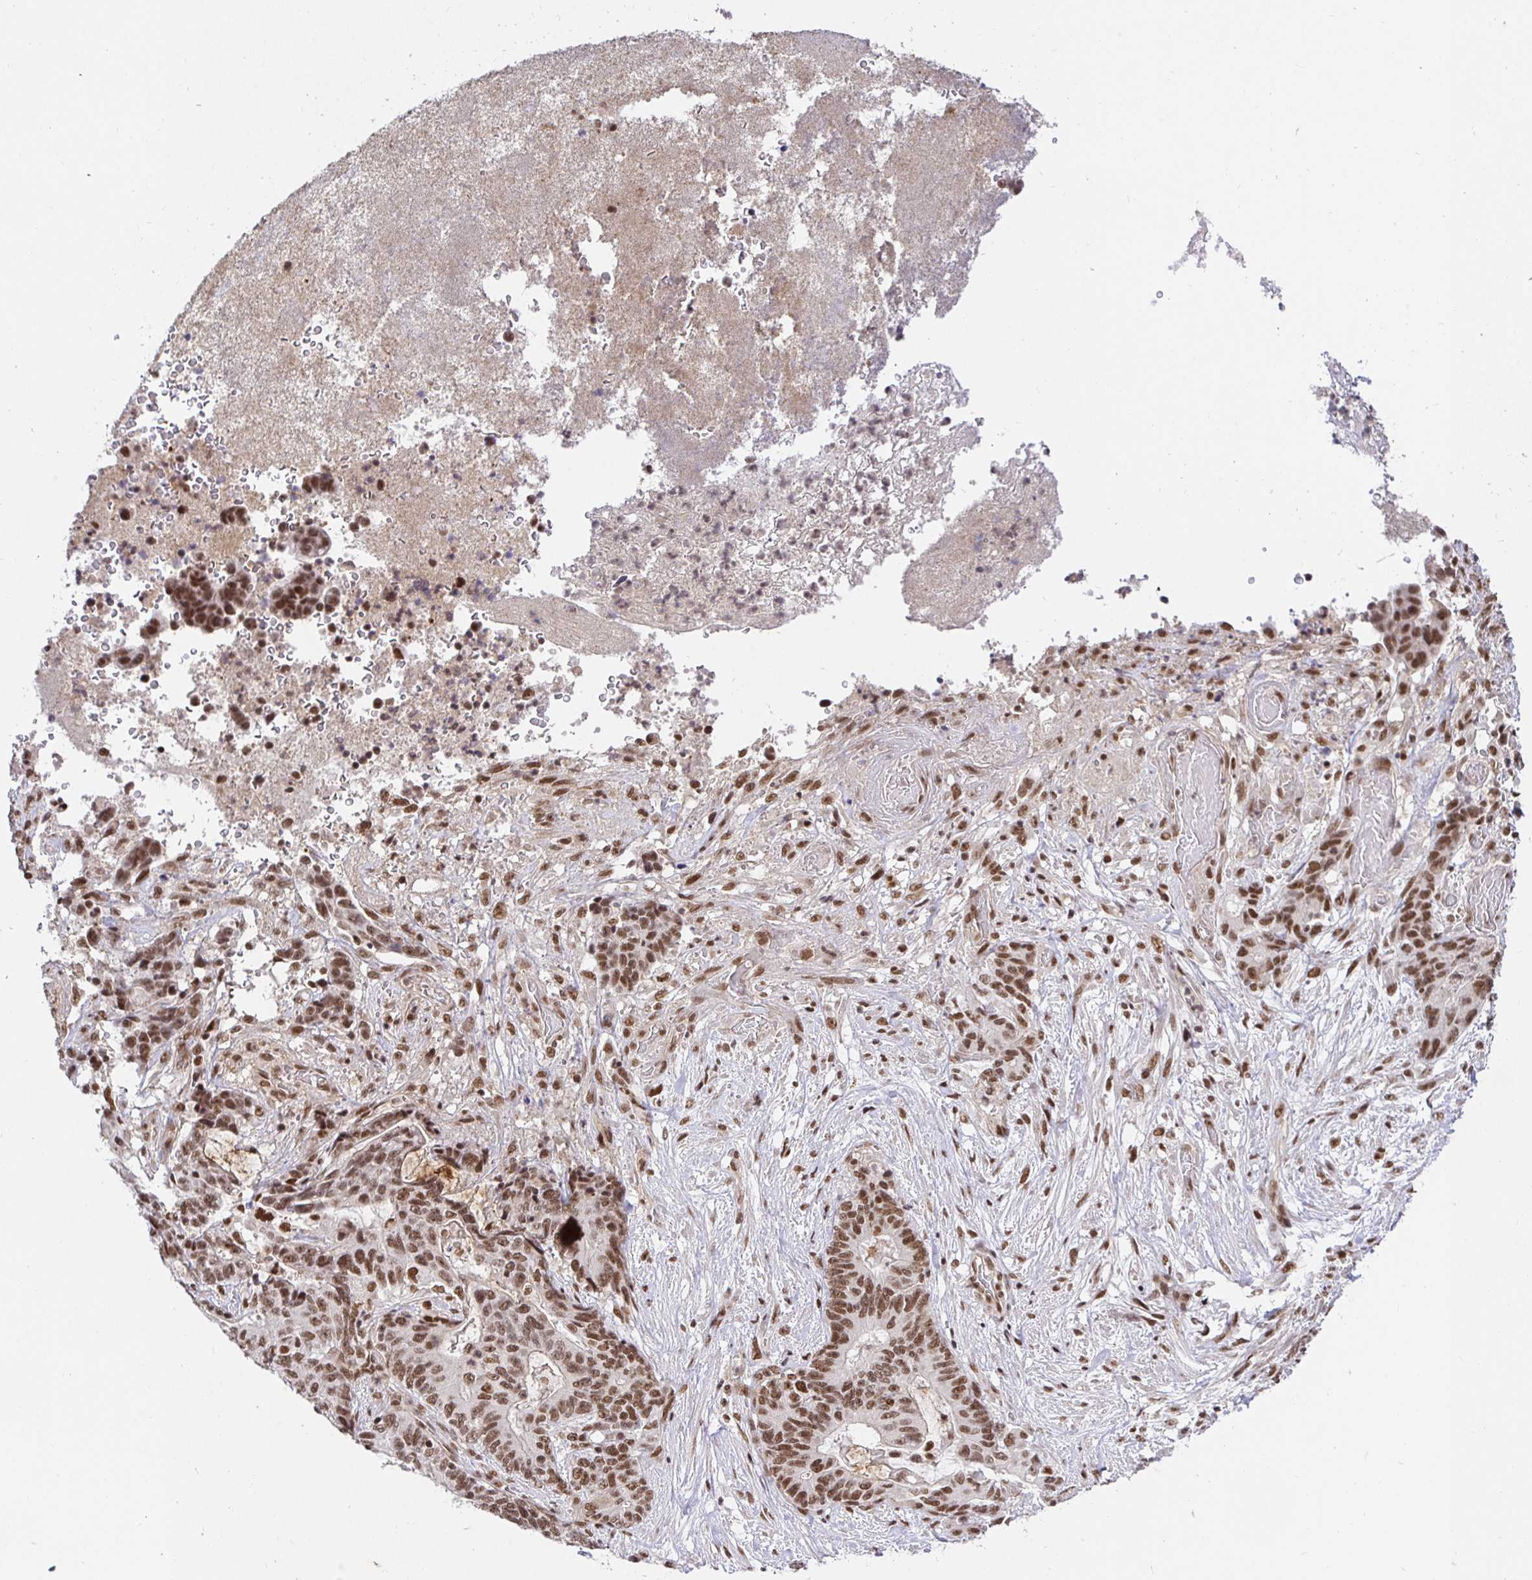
{"staining": {"intensity": "moderate", "quantity": ">75%", "location": "nuclear"}, "tissue": "stomach cancer", "cell_type": "Tumor cells", "image_type": "cancer", "snomed": [{"axis": "morphology", "description": "Normal tissue, NOS"}, {"axis": "morphology", "description": "Adenocarcinoma, NOS"}, {"axis": "topography", "description": "Stomach"}], "caption": "The photomicrograph exhibits staining of stomach cancer, revealing moderate nuclear protein expression (brown color) within tumor cells. The staining is performed using DAB (3,3'-diaminobenzidine) brown chromogen to label protein expression. The nuclei are counter-stained blue using hematoxylin.", "gene": "USF1", "patient": {"sex": "female", "age": 64}}